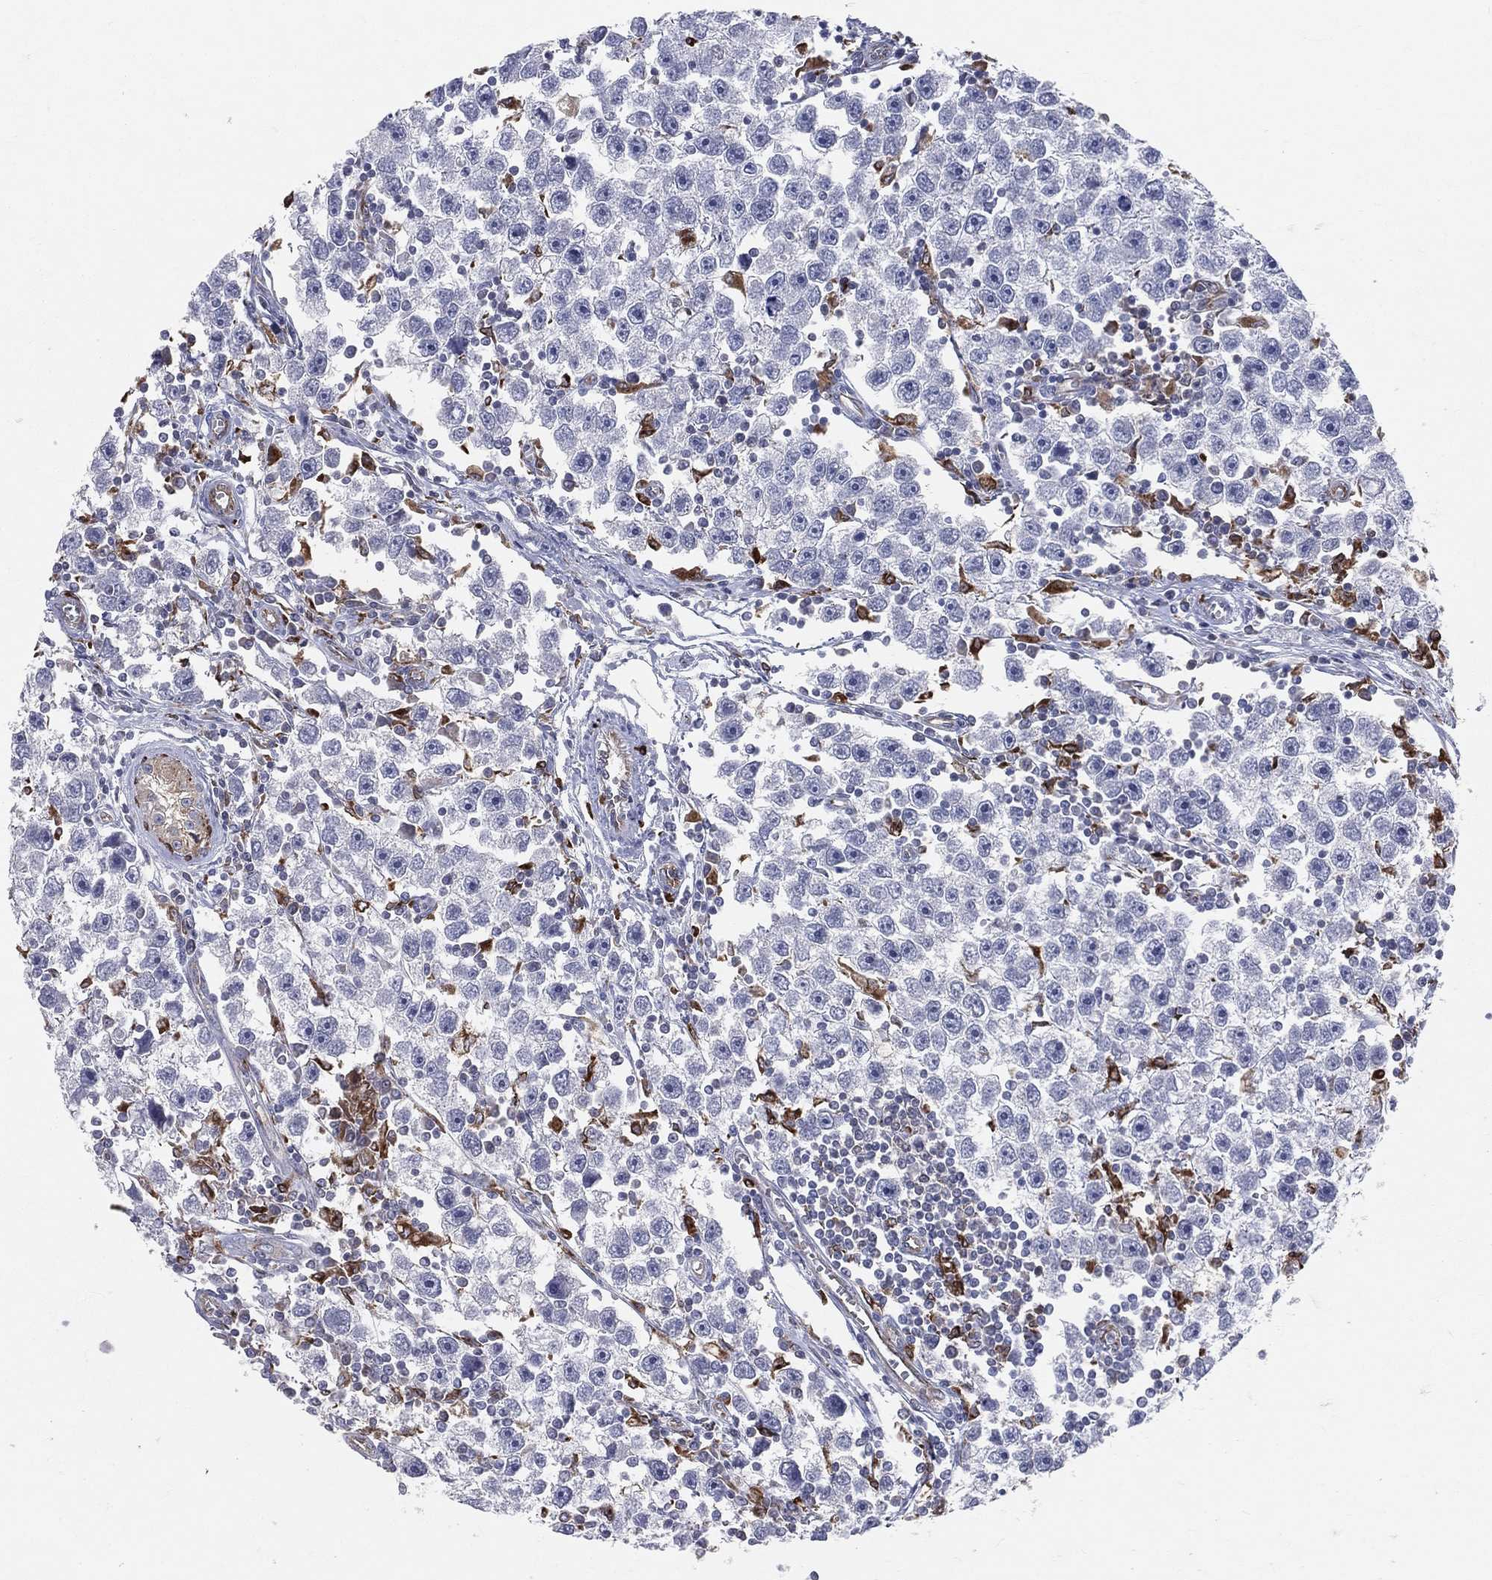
{"staining": {"intensity": "negative", "quantity": "none", "location": "none"}, "tissue": "testis cancer", "cell_type": "Tumor cells", "image_type": "cancer", "snomed": [{"axis": "morphology", "description": "Seminoma, NOS"}, {"axis": "topography", "description": "Testis"}], "caption": "Immunohistochemistry (IHC) of human seminoma (testis) displays no staining in tumor cells.", "gene": "CD74", "patient": {"sex": "male", "age": 30}}